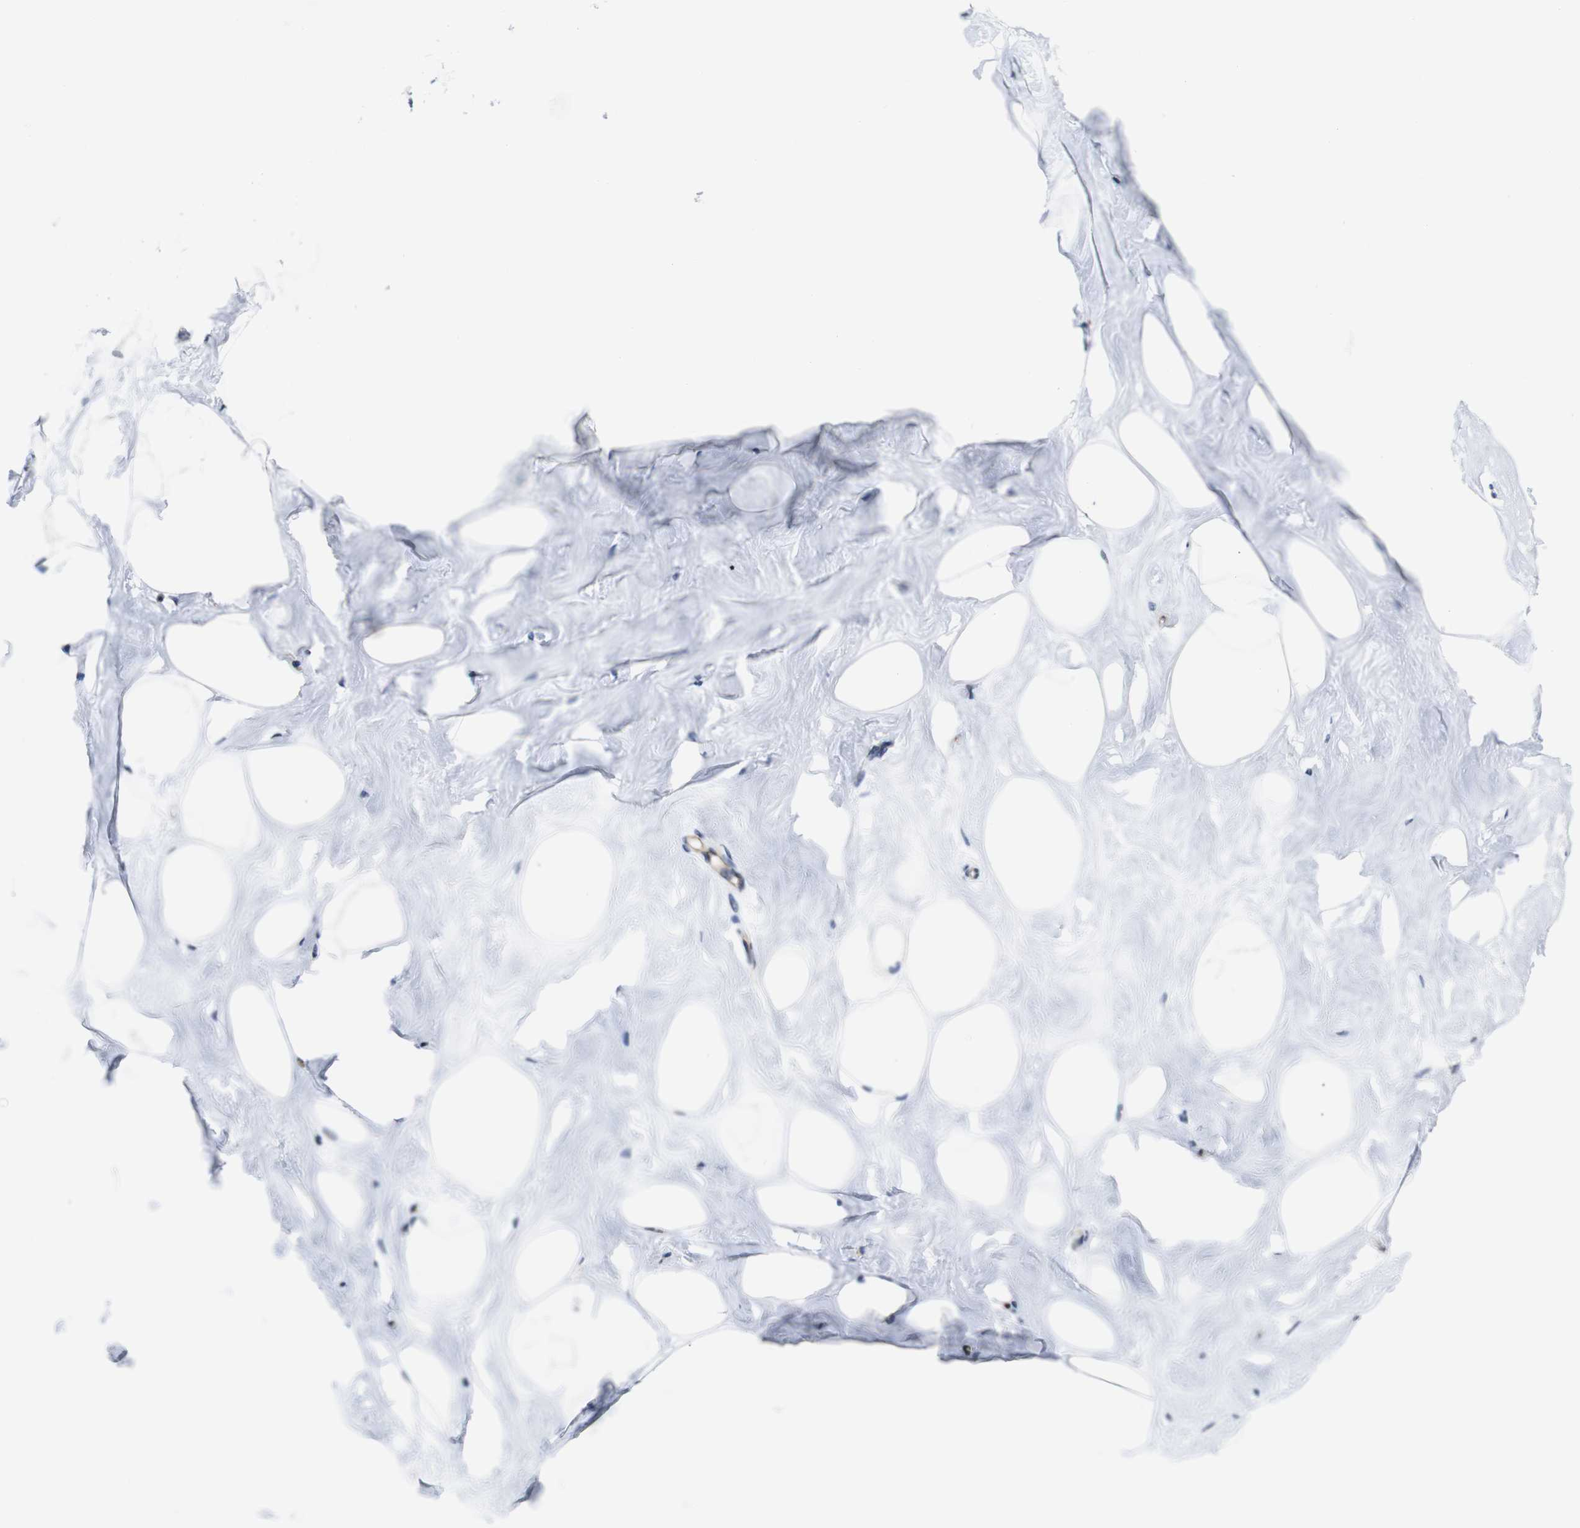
{"staining": {"intensity": "negative", "quantity": "none", "location": "none"}, "tissue": "breast", "cell_type": "Adipocytes", "image_type": "normal", "snomed": [{"axis": "morphology", "description": "Normal tissue, NOS"}, {"axis": "topography", "description": "Breast"}], "caption": "High power microscopy micrograph of an IHC histopathology image of benign breast, revealing no significant expression in adipocytes.", "gene": "SOCS3", "patient": {"sex": "female", "age": 23}}